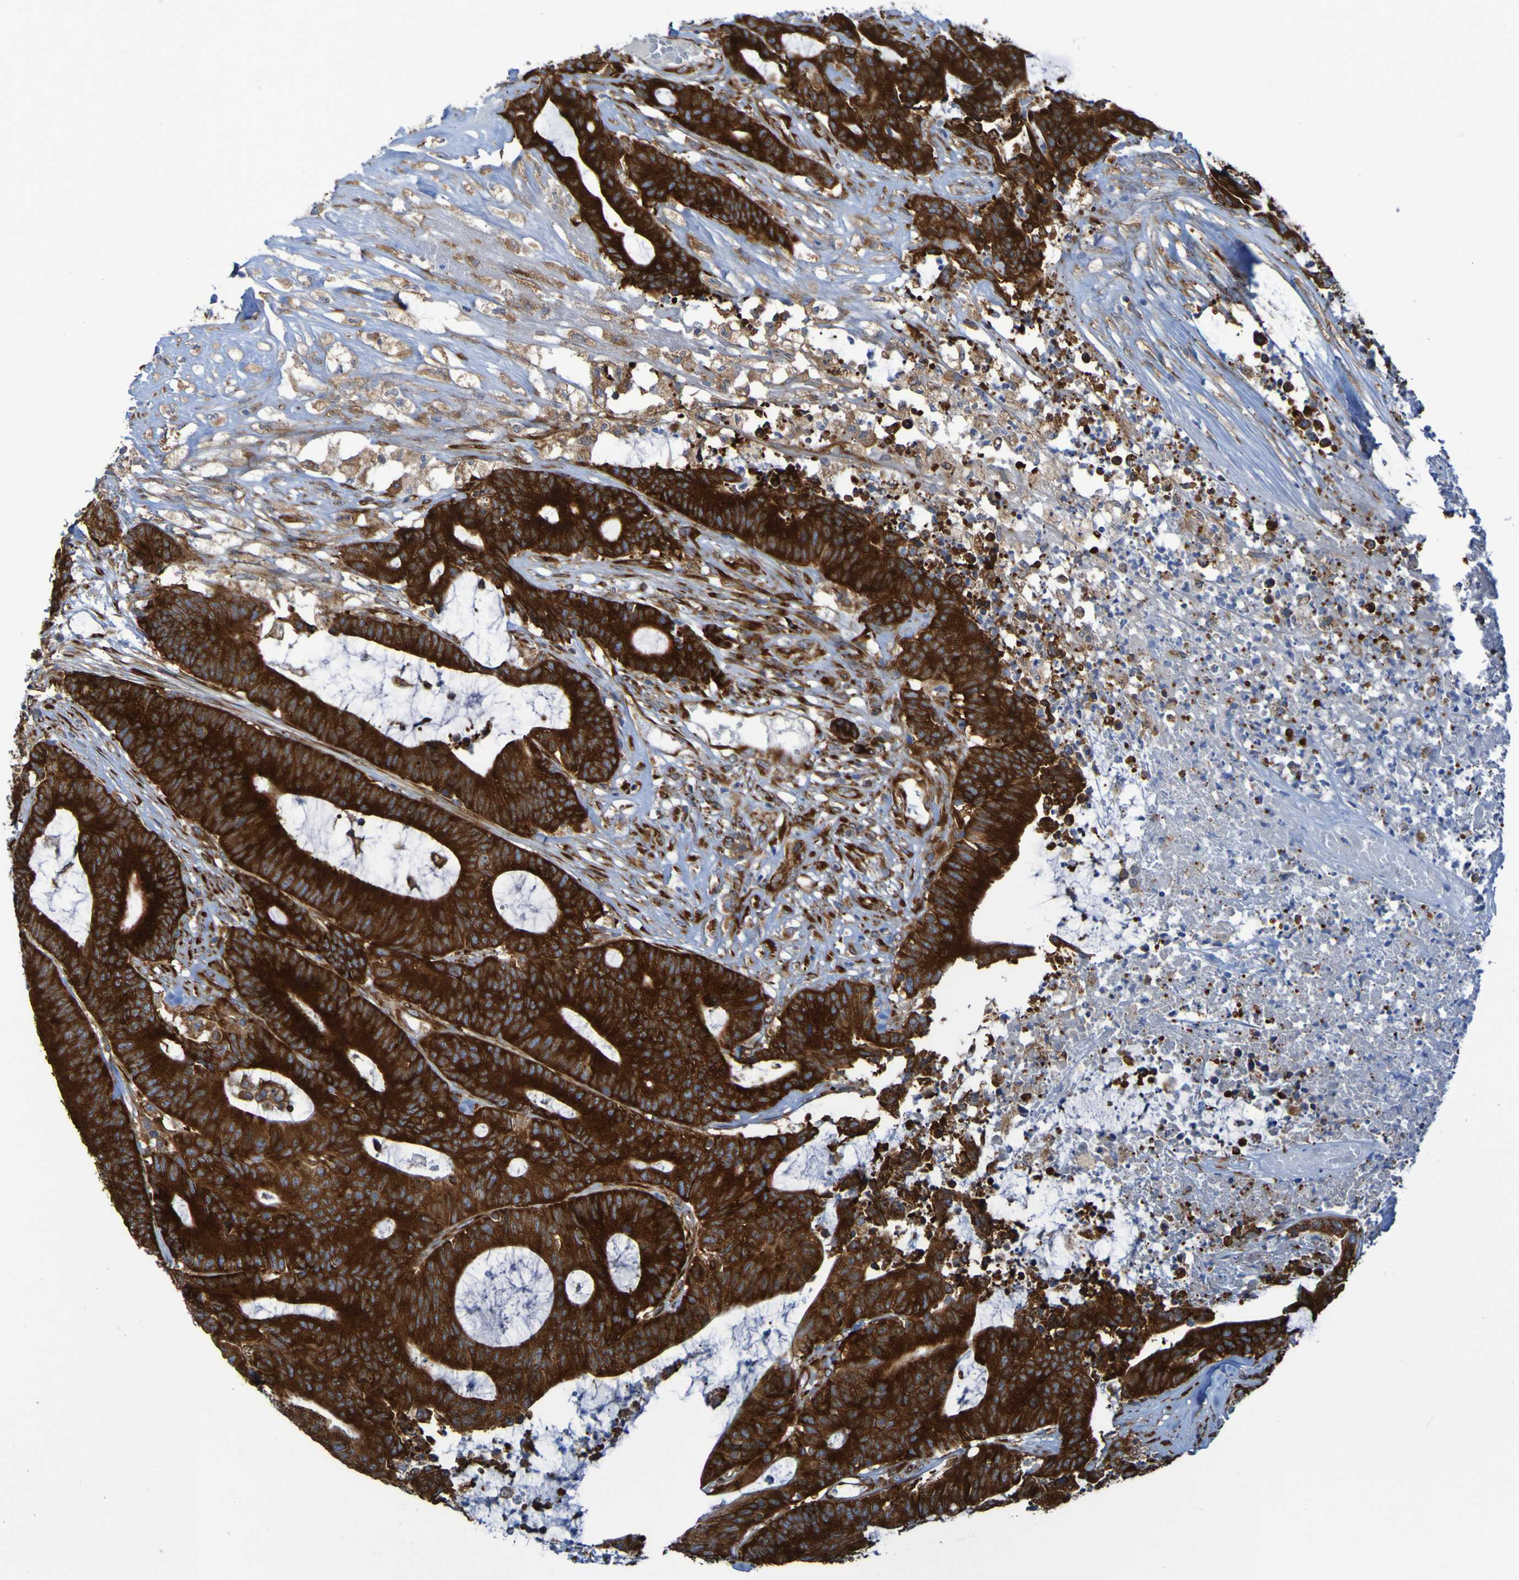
{"staining": {"intensity": "strong", "quantity": ">75%", "location": "cytoplasmic/membranous"}, "tissue": "colorectal cancer", "cell_type": "Tumor cells", "image_type": "cancer", "snomed": [{"axis": "morphology", "description": "Adenocarcinoma, NOS"}, {"axis": "topography", "description": "Colon"}], "caption": "IHC histopathology image of neoplastic tissue: human colorectal adenocarcinoma stained using IHC displays high levels of strong protein expression localized specifically in the cytoplasmic/membranous of tumor cells, appearing as a cytoplasmic/membranous brown color.", "gene": "RPL10", "patient": {"sex": "female", "age": 84}}